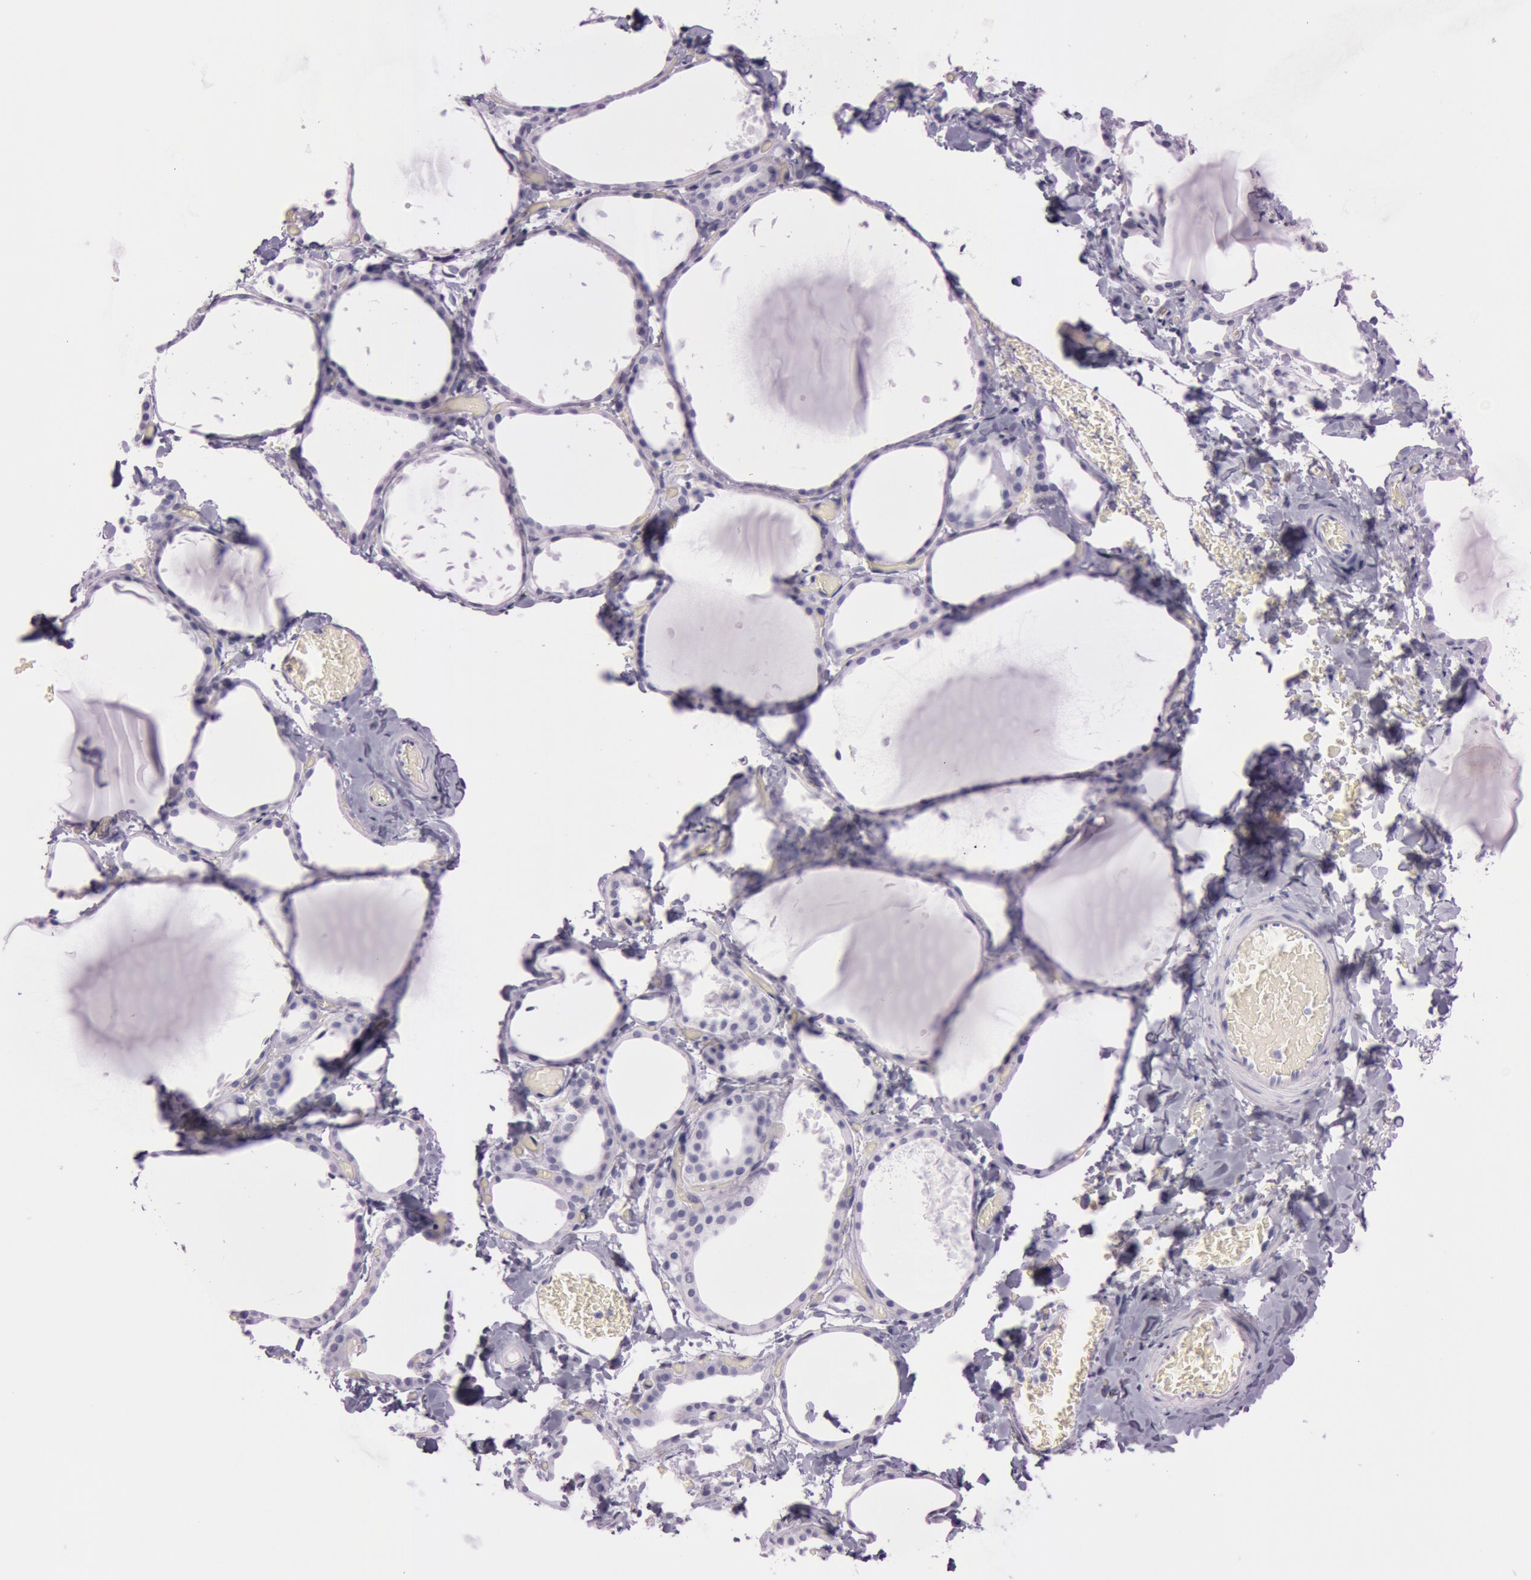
{"staining": {"intensity": "negative", "quantity": "none", "location": "none"}, "tissue": "thyroid gland", "cell_type": "Glandular cells", "image_type": "normal", "snomed": [{"axis": "morphology", "description": "Normal tissue, NOS"}, {"axis": "topography", "description": "Thyroid gland"}], "caption": "A photomicrograph of human thyroid gland is negative for staining in glandular cells. (DAB (3,3'-diaminobenzidine) immunohistochemistry, high magnification).", "gene": "FOLH1", "patient": {"sex": "female", "age": 22}}